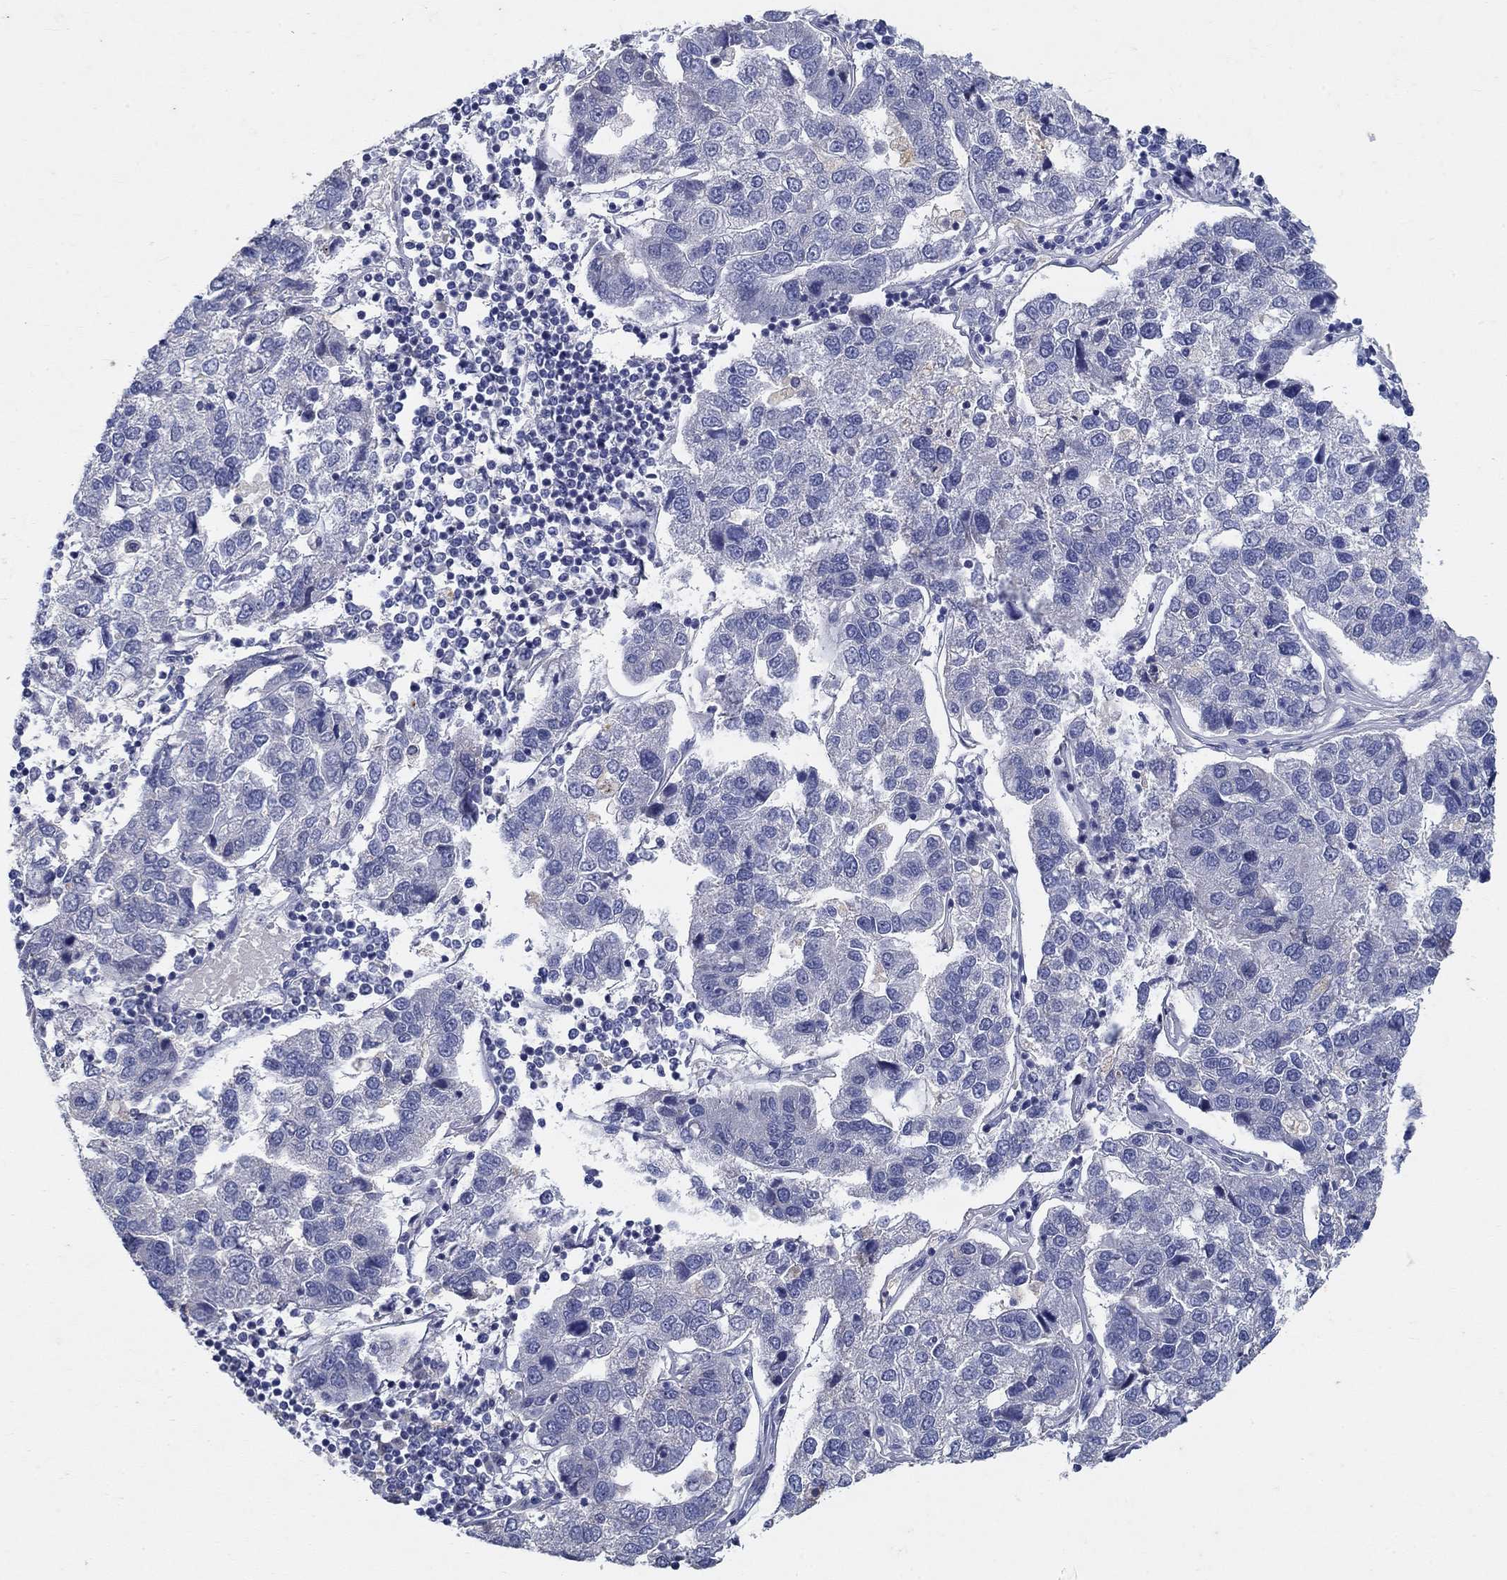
{"staining": {"intensity": "negative", "quantity": "none", "location": "none"}, "tissue": "pancreatic cancer", "cell_type": "Tumor cells", "image_type": "cancer", "snomed": [{"axis": "morphology", "description": "Adenocarcinoma, NOS"}, {"axis": "topography", "description": "Pancreas"}], "caption": "The histopathology image exhibits no staining of tumor cells in adenocarcinoma (pancreatic). (DAB (3,3'-diaminobenzidine) immunohistochemistry visualized using brightfield microscopy, high magnification).", "gene": "PROZ", "patient": {"sex": "female", "age": 61}}